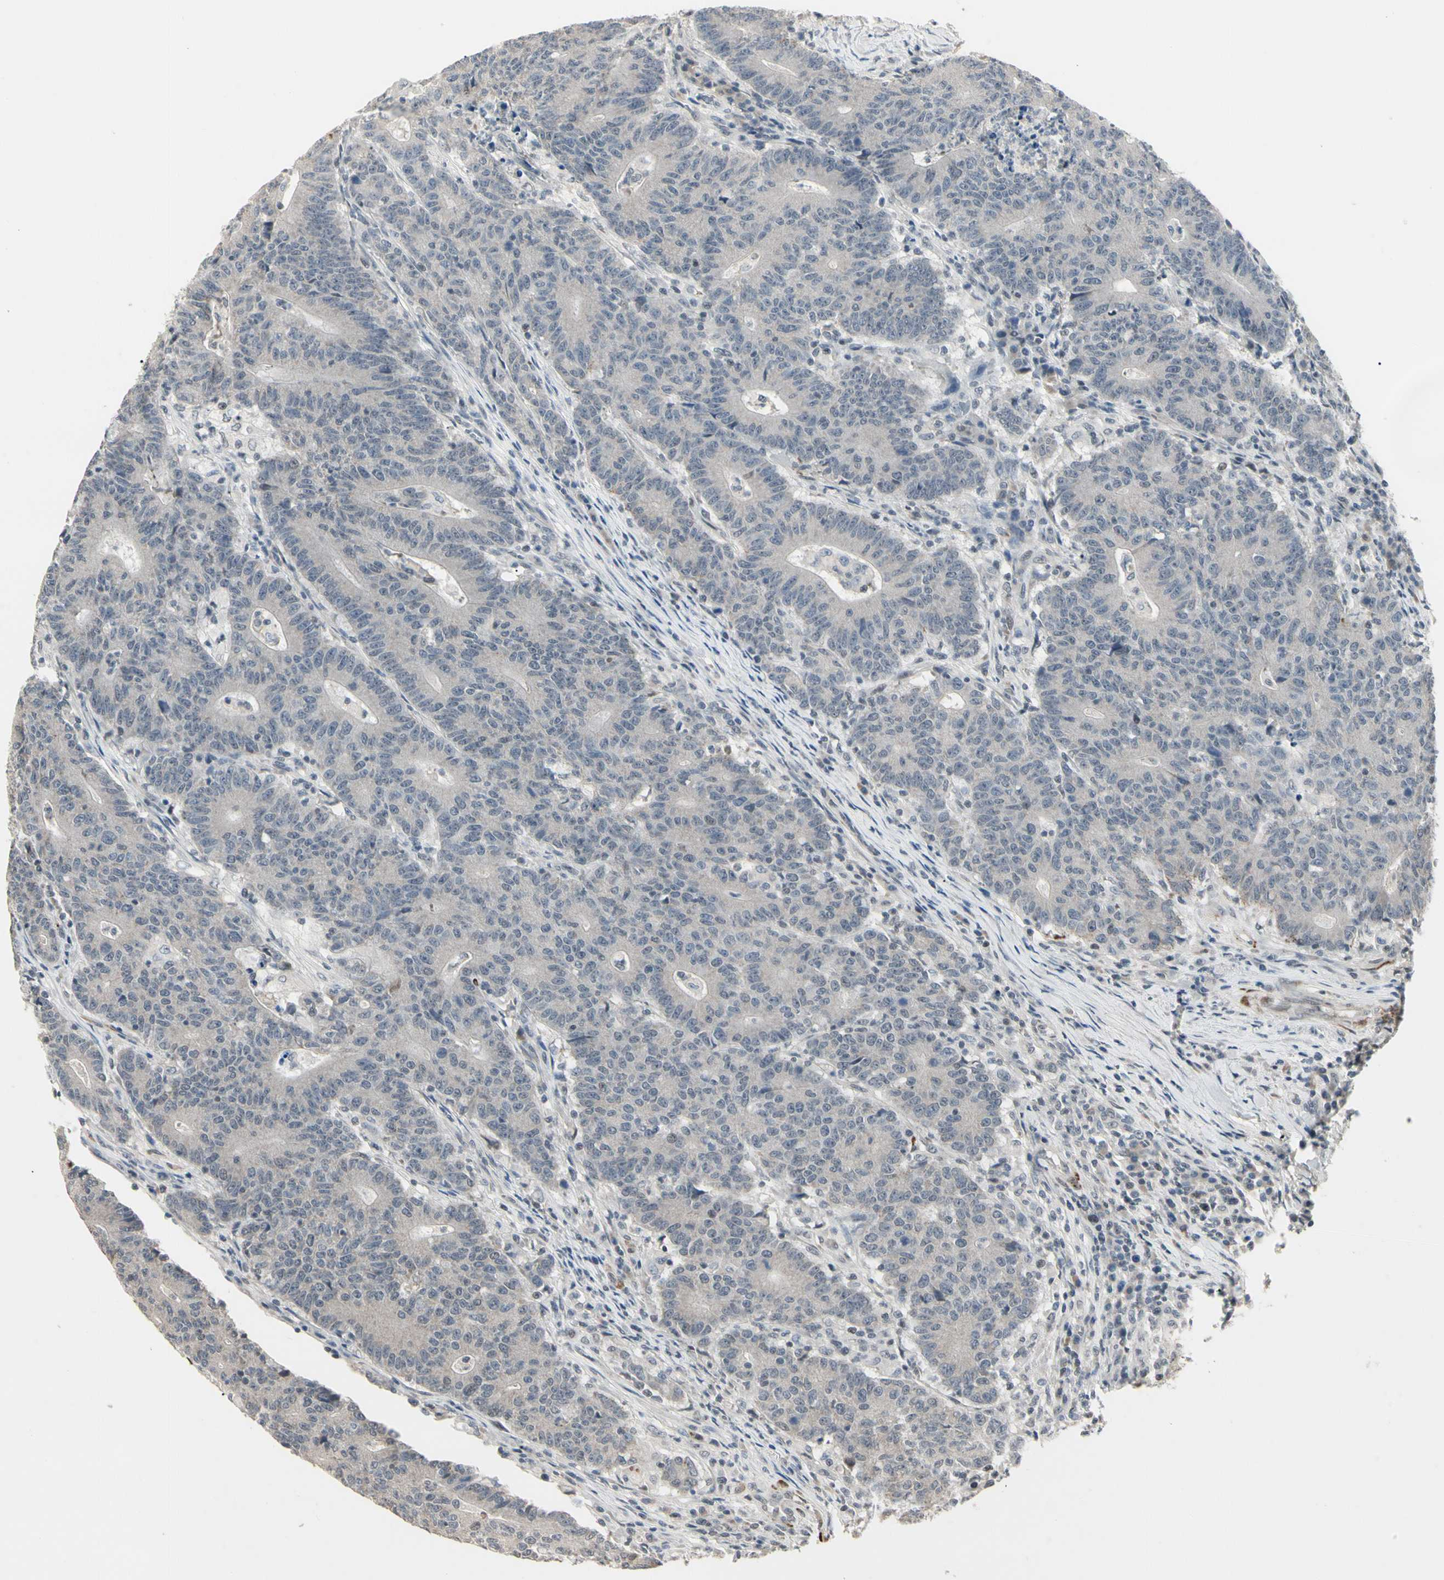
{"staining": {"intensity": "negative", "quantity": "none", "location": "none"}, "tissue": "colorectal cancer", "cell_type": "Tumor cells", "image_type": "cancer", "snomed": [{"axis": "morphology", "description": "Normal tissue, NOS"}, {"axis": "morphology", "description": "Adenocarcinoma, NOS"}, {"axis": "topography", "description": "Colon"}], "caption": "A micrograph of human colorectal adenocarcinoma is negative for staining in tumor cells.", "gene": "GREM1", "patient": {"sex": "female", "age": 75}}